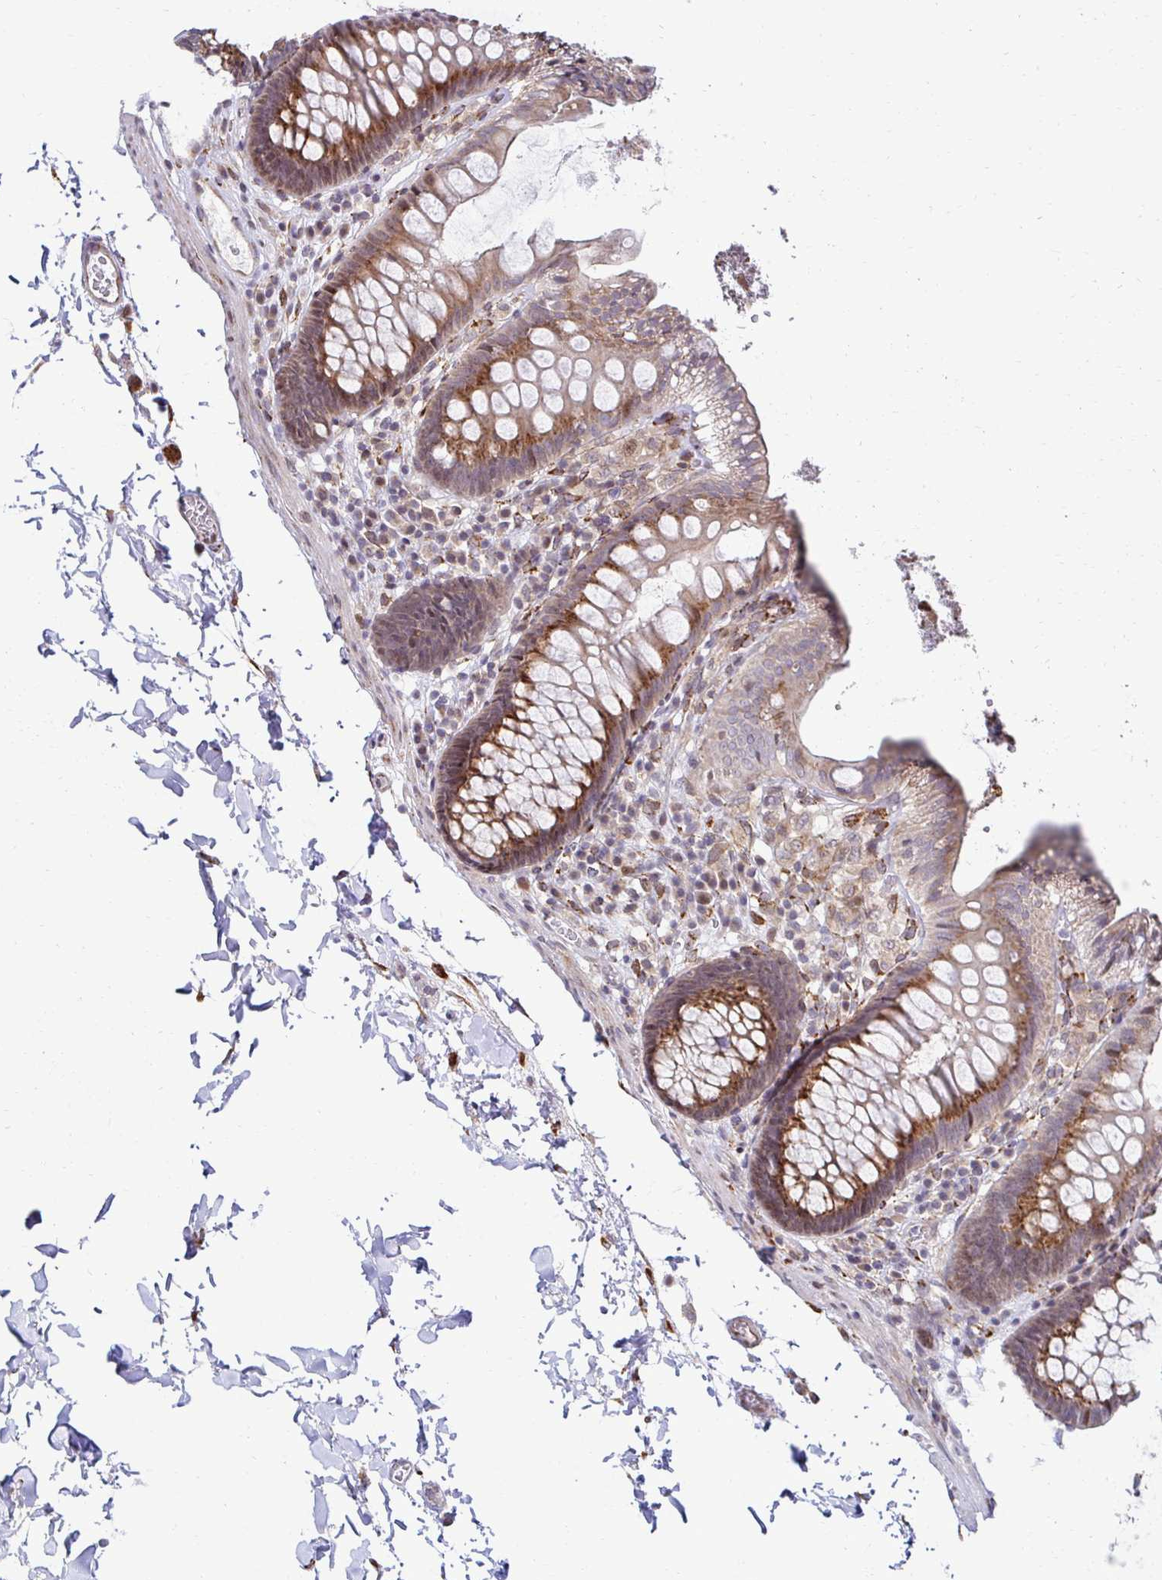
{"staining": {"intensity": "moderate", "quantity": ">75%", "location": "cytoplasmic/membranous"}, "tissue": "colon", "cell_type": "Endothelial cells", "image_type": "normal", "snomed": [{"axis": "morphology", "description": "Normal tissue, NOS"}, {"axis": "topography", "description": "Colon"}, {"axis": "topography", "description": "Peripheral nerve tissue"}], "caption": "An immunohistochemistry histopathology image of benign tissue is shown. Protein staining in brown shows moderate cytoplasmic/membranous positivity in colon within endothelial cells.", "gene": "HPS1", "patient": {"sex": "male", "age": 84}}